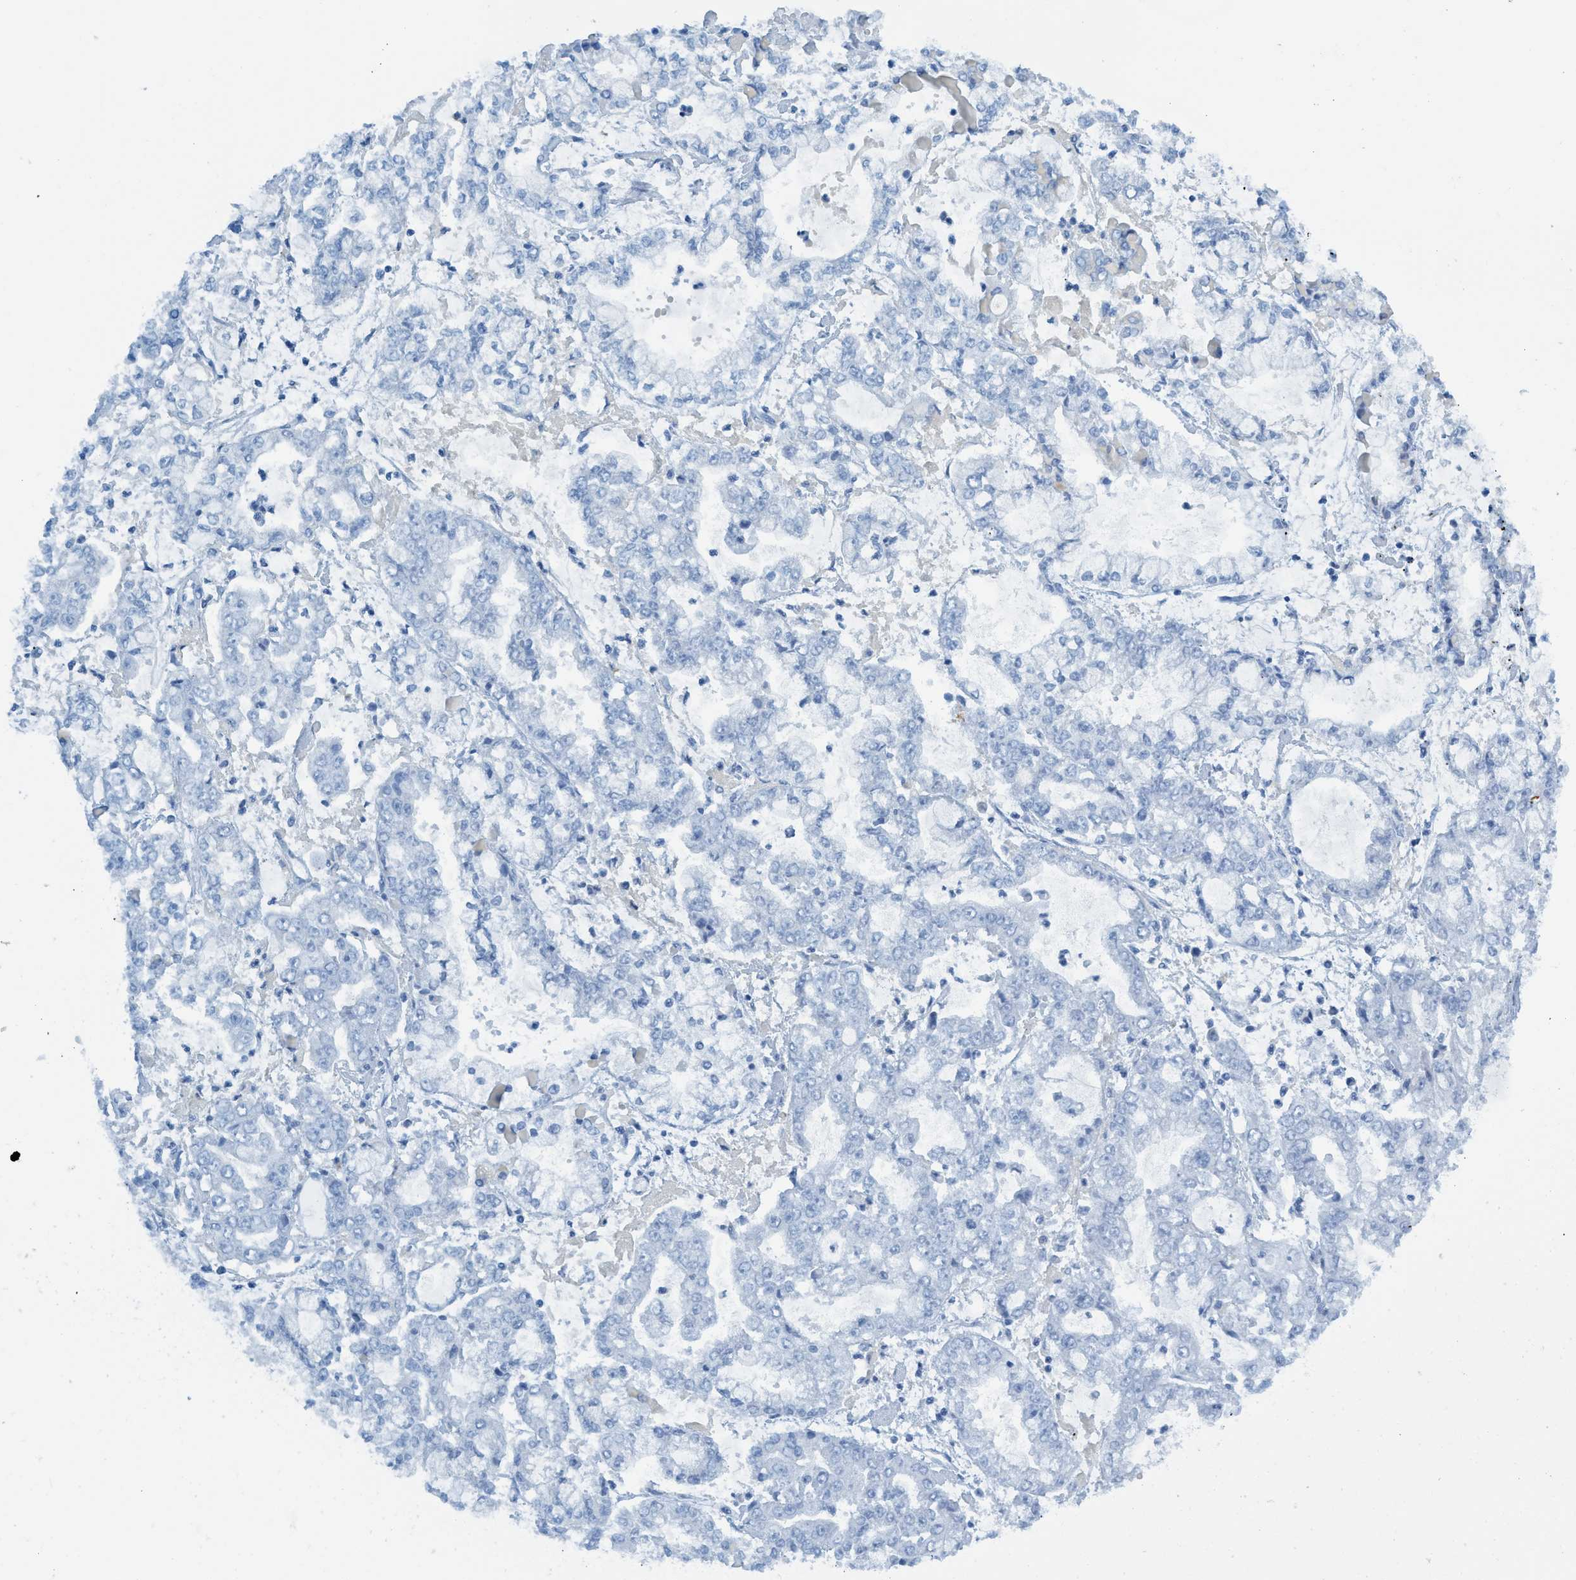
{"staining": {"intensity": "negative", "quantity": "none", "location": "none"}, "tissue": "stomach cancer", "cell_type": "Tumor cells", "image_type": "cancer", "snomed": [{"axis": "morphology", "description": "Adenocarcinoma, NOS"}, {"axis": "topography", "description": "Stomach"}], "caption": "The IHC photomicrograph has no significant staining in tumor cells of stomach cancer (adenocarcinoma) tissue.", "gene": "C21orf62", "patient": {"sex": "male", "age": 76}}